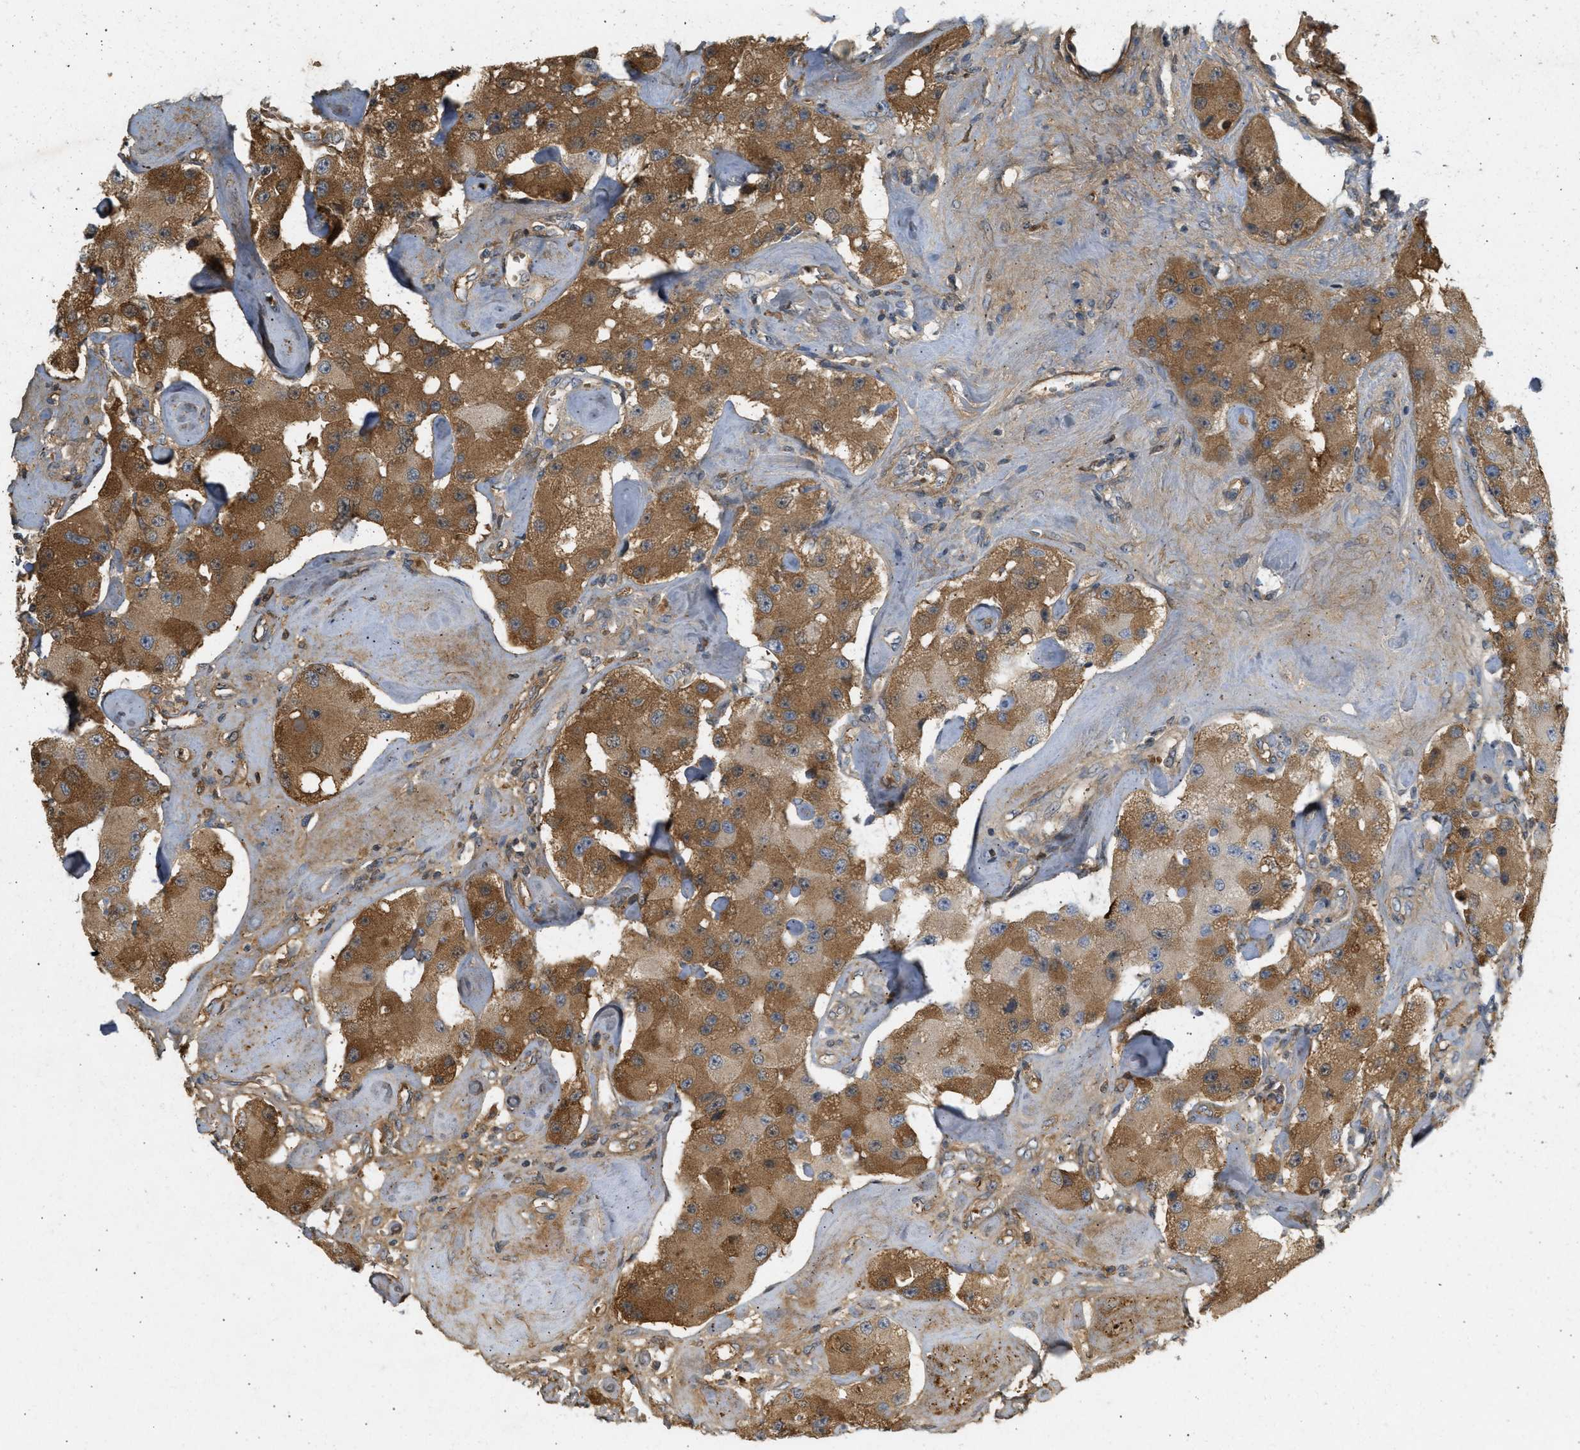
{"staining": {"intensity": "moderate", "quantity": ">75%", "location": "cytoplasmic/membranous"}, "tissue": "carcinoid", "cell_type": "Tumor cells", "image_type": "cancer", "snomed": [{"axis": "morphology", "description": "Carcinoid, malignant, NOS"}, {"axis": "topography", "description": "Pancreas"}], "caption": "Carcinoid stained with a protein marker displays moderate staining in tumor cells.", "gene": "F8", "patient": {"sex": "male", "age": 41}}